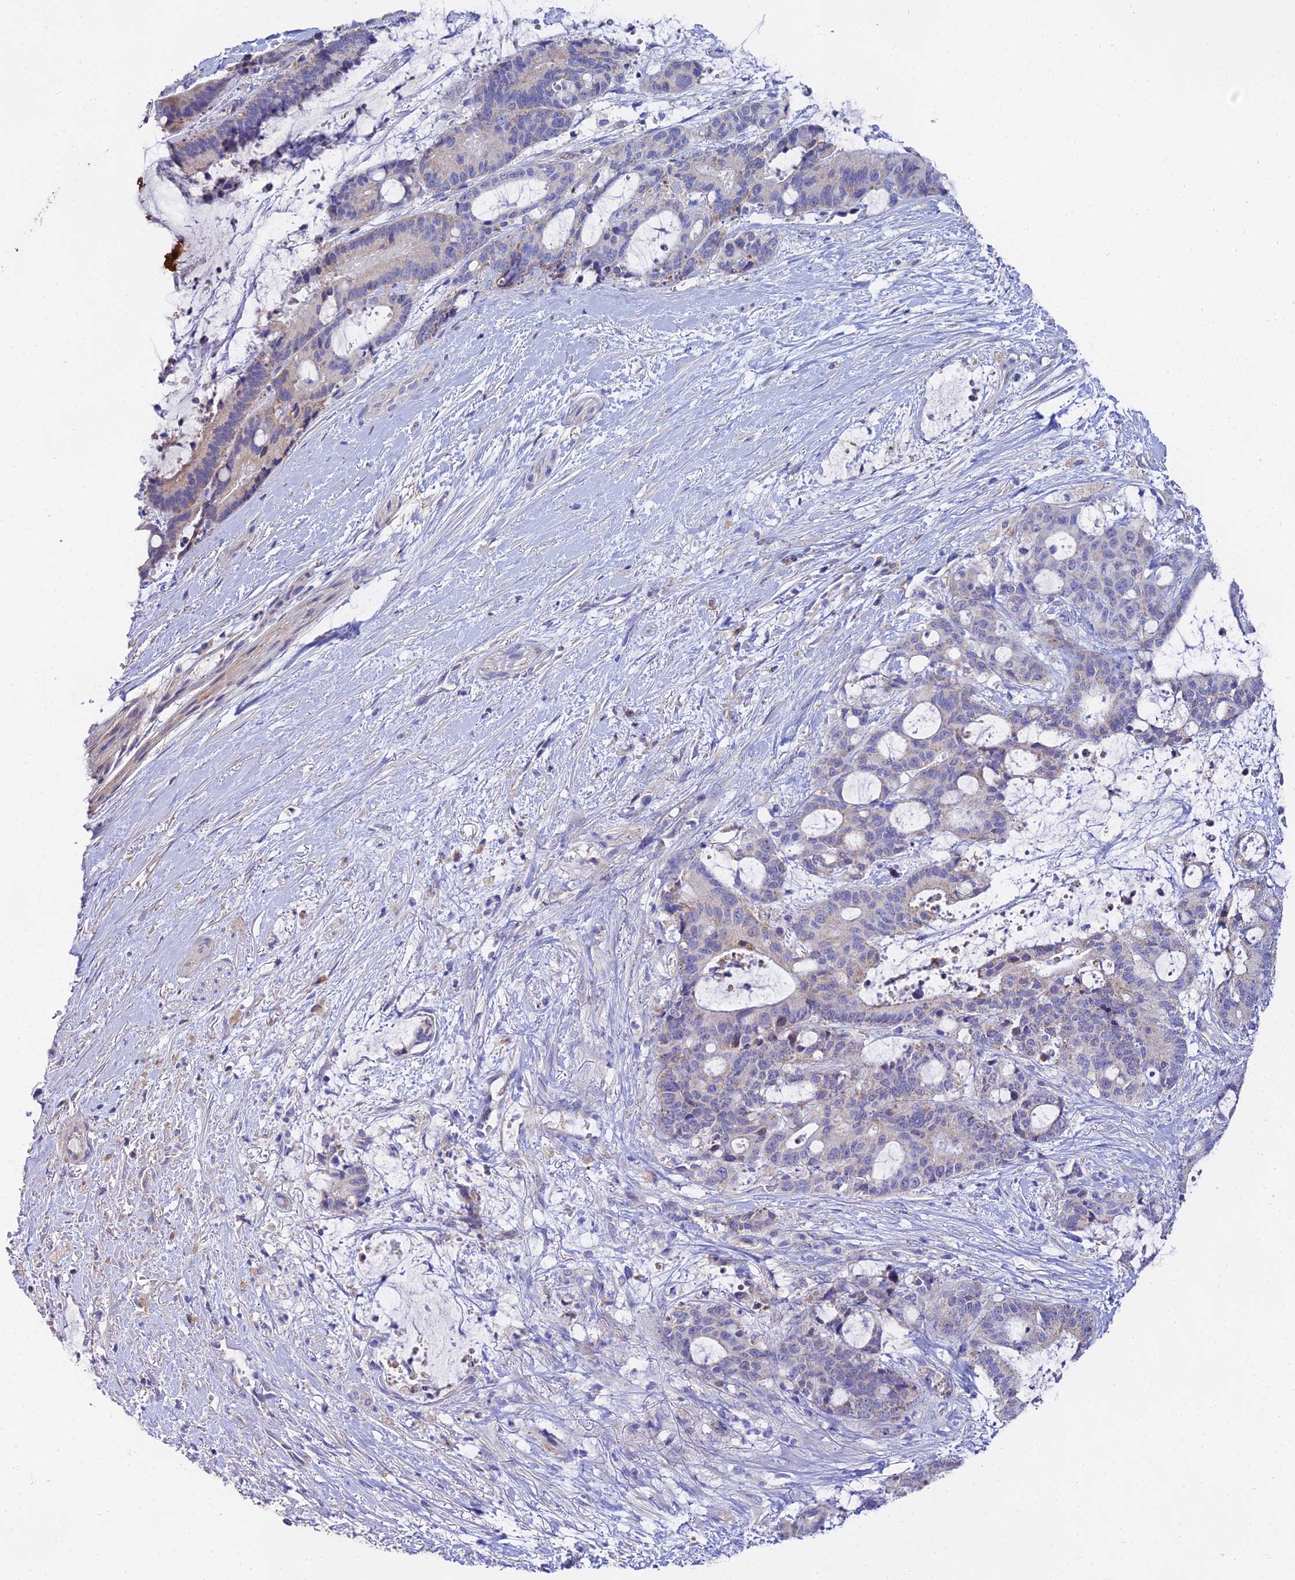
{"staining": {"intensity": "negative", "quantity": "none", "location": "none"}, "tissue": "liver cancer", "cell_type": "Tumor cells", "image_type": "cancer", "snomed": [{"axis": "morphology", "description": "Normal tissue, NOS"}, {"axis": "morphology", "description": "Cholangiocarcinoma"}, {"axis": "topography", "description": "Liver"}, {"axis": "topography", "description": "Peripheral nerve tissue"}], "caption": "Tumor cells show no significant expression in liver cancer.", "gene": "PPP2R2C", "patient": {"sex": "female", "age": 73}}